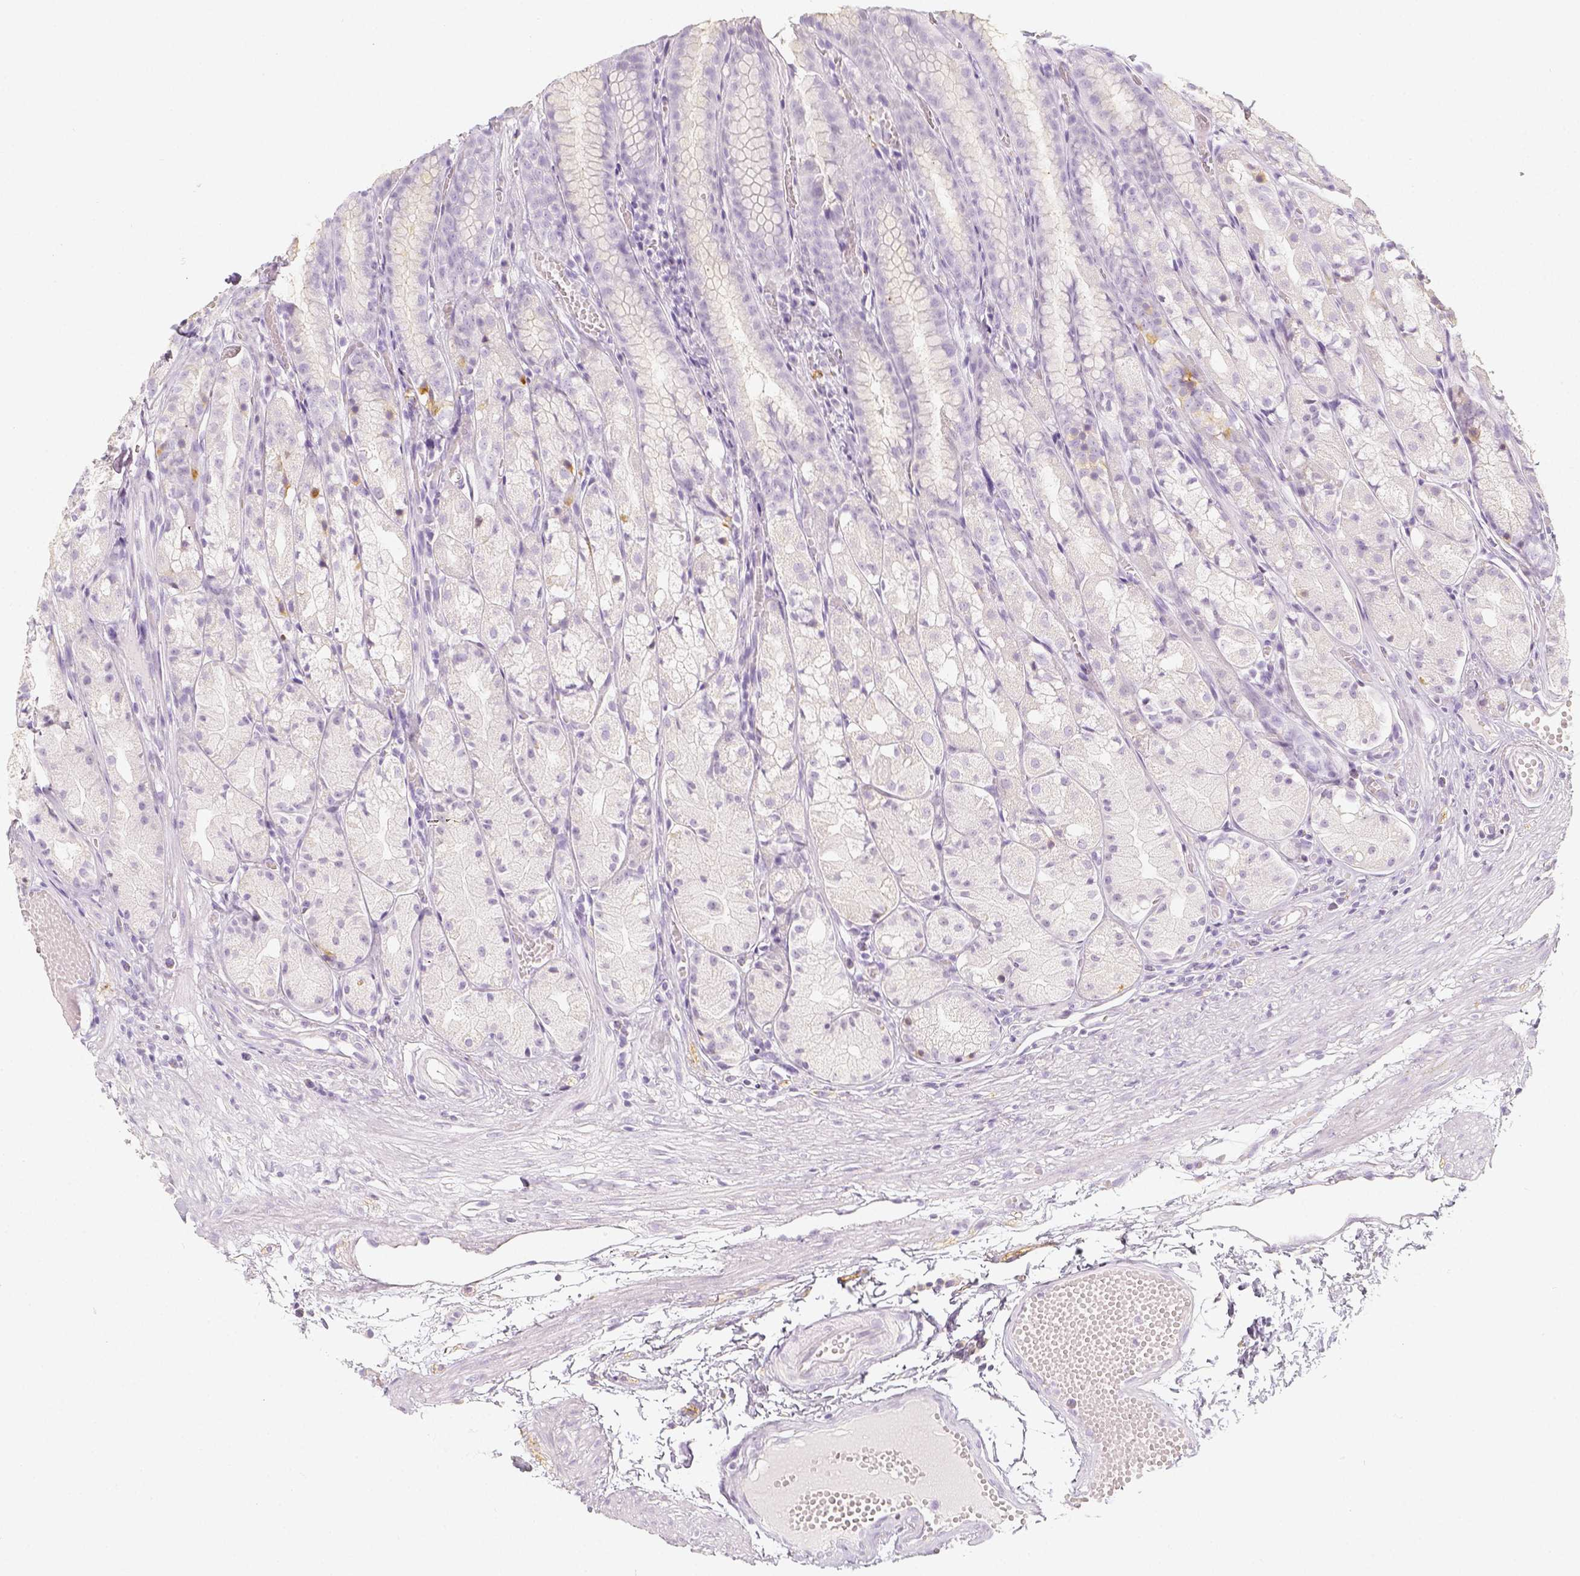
{"staining": {"intensity": "negative", "quantity": "none", "location": "none"}, "tissue": "stomach", "cell_type": "Glandular cells", "image_type": "normal", "snomed": [{"axis": "morphology", "description": "Normal tissue, NOS"}, {"axis": "topography", "description": "Stomach"}], "caption": "Immunohistochemistry histopathology image of normal stomach stained for a protein (brown), which demonstrates no positivity in glandular cells.", "gene": "NECAB2", "patient": {"sex": "male", "age": 70}}